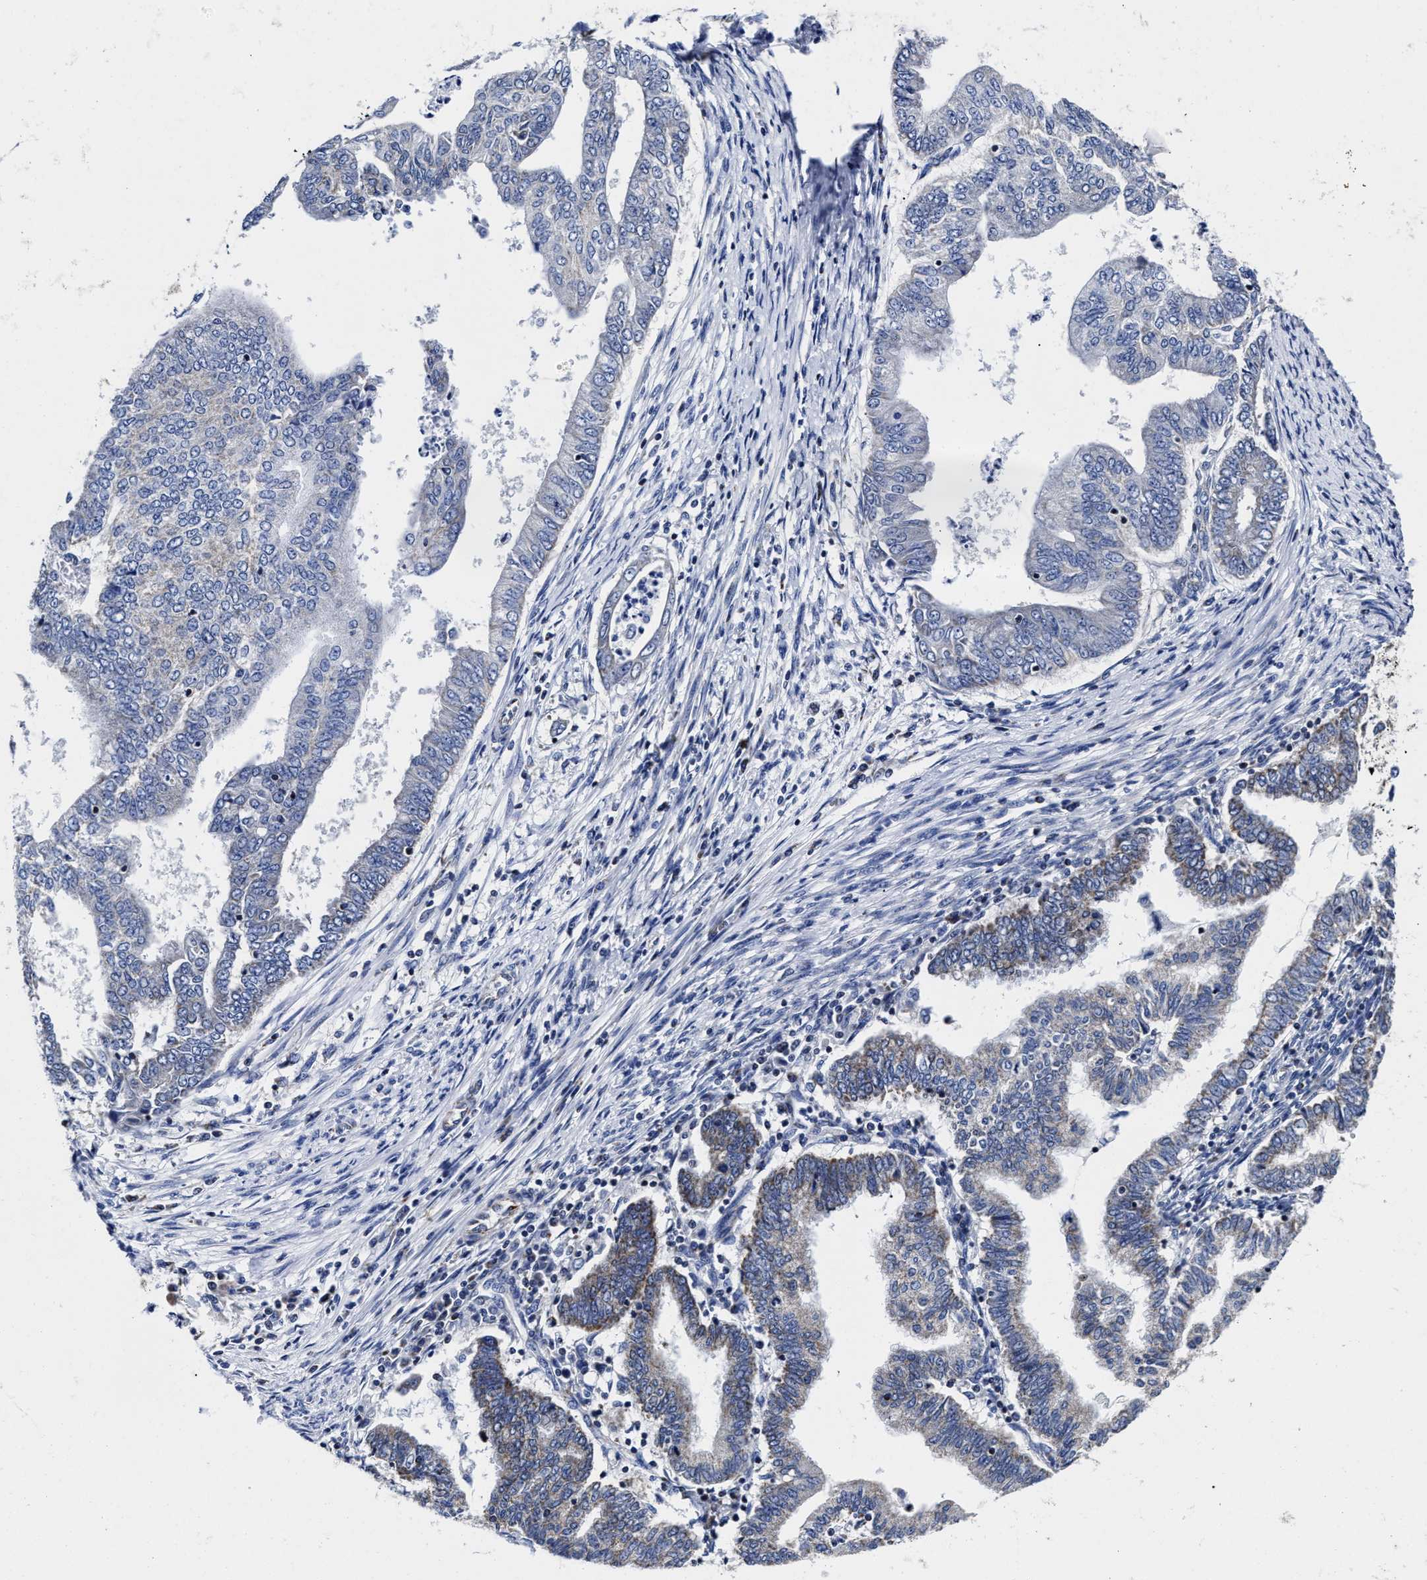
{"staining": {"intensity": "negative", "quantity": "none", "location": "none"}, "tissue": "endometrial cancer", "cell_type": "Tumor cells", "image_type": "cancer", "snomed": [{"axis": "morphology", "description": "Polyp, NOS"}, {"axis": "morphology", "description": "Adenocarcinoma, NOS"}, {"axis": "morphology", "description": "Adenoma, NOS"}, {"axis": "topography", "description": "Endometrium"}], "caption": "Micrograph shows no significant protein expression in tumor cells of adenocarcinoma (endometrial). (DAB (3,3'-diaminobenzidine) immunohistochemistry (IHC) with hematoxylin counter stain).", "gene": "HINT2", "patient": {"sex": "female", "age": 79}}